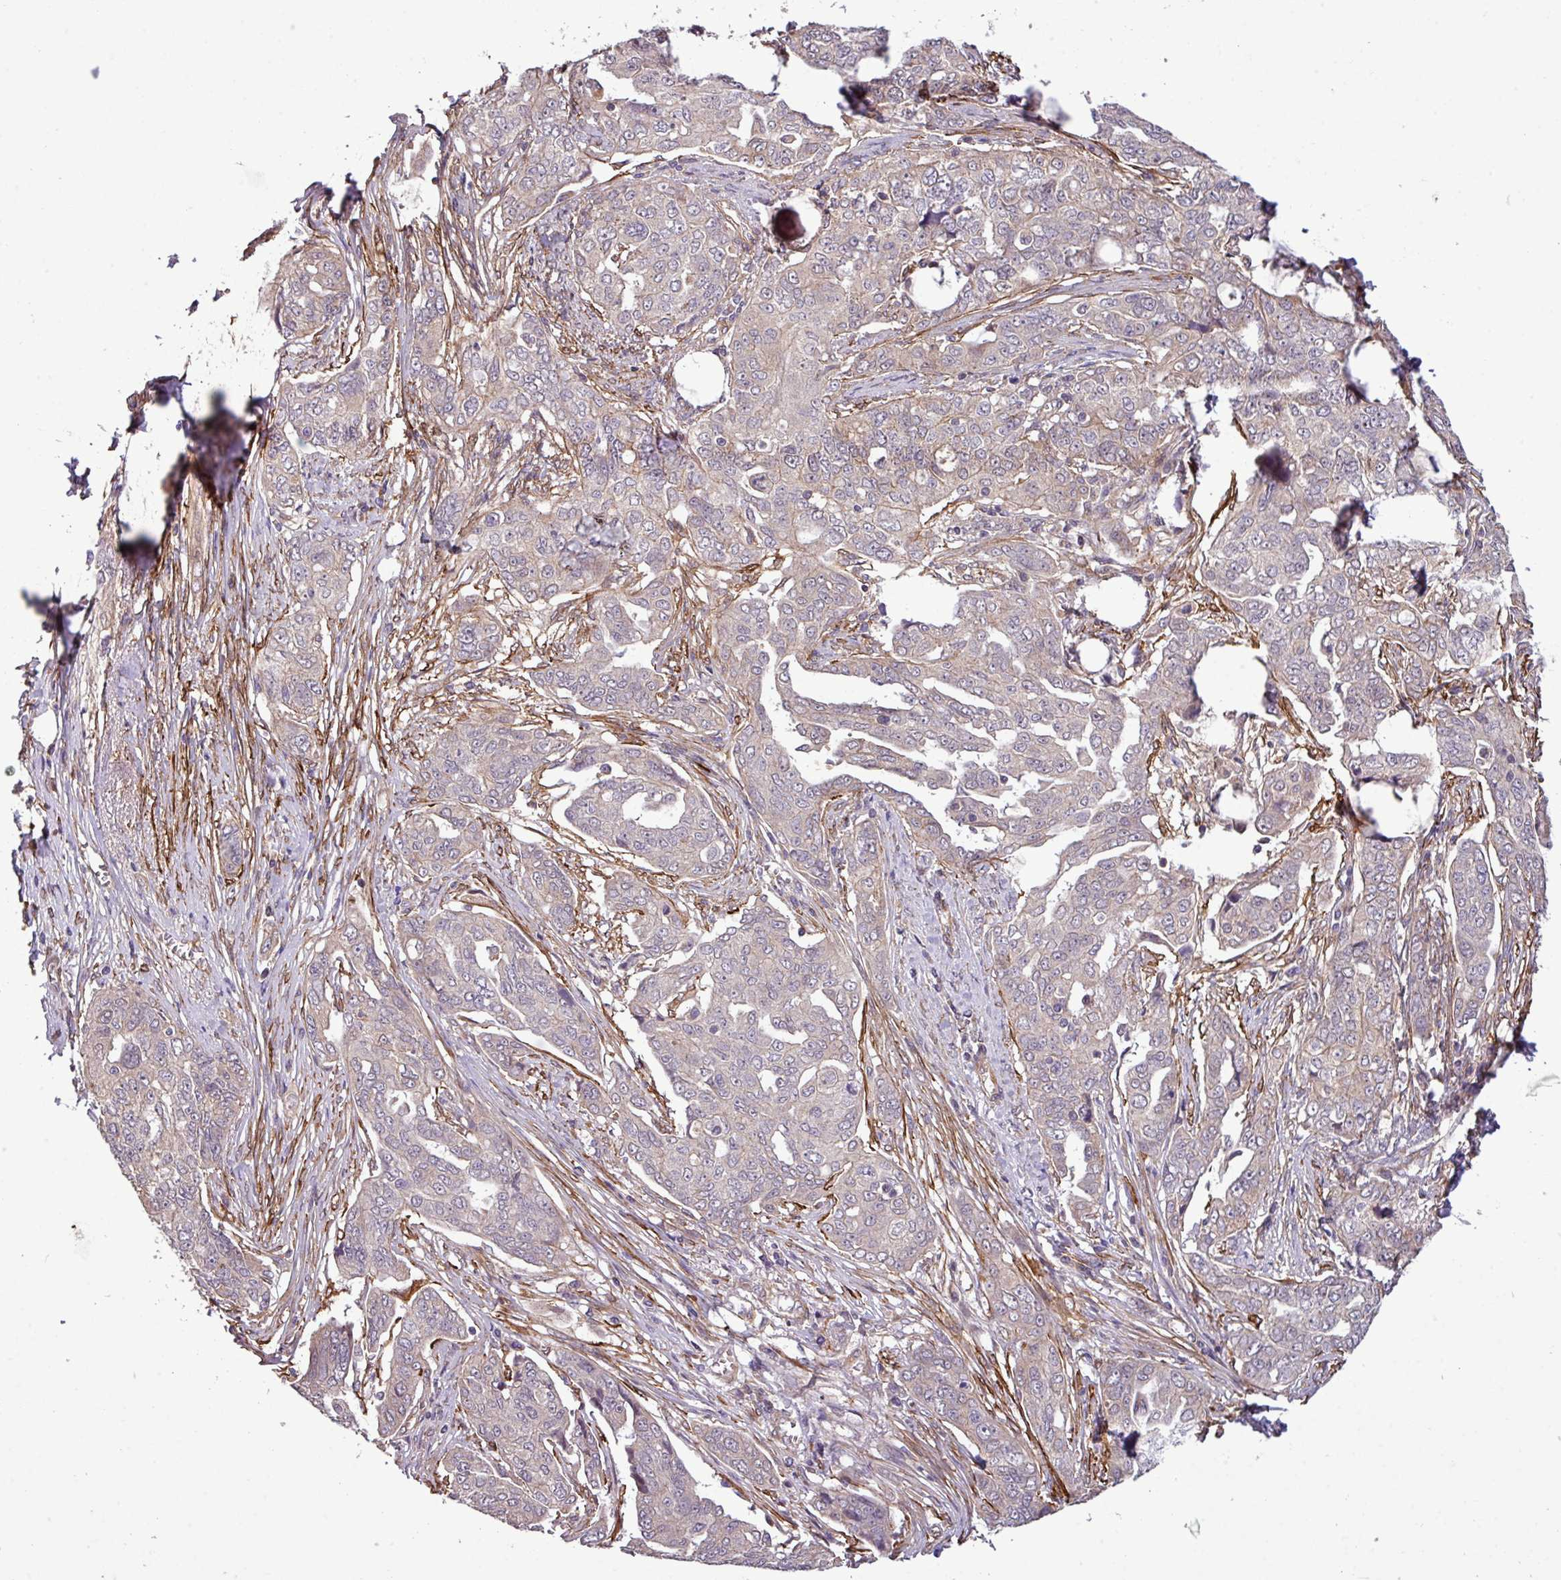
{"staining": {"intensity": "weak", "quantity": "<25%", "location": "cytoplasmic/membranous"}, "tissue": "ovarian cancer", "cell_type": "Tumor cells", "image_type": "cancer", "snomed": [{"axis": "morphology", "description": "Carcinoma, endometroid"}, {"axis": "topography", "description": "Ovary"}], "caption": "Immunohistochemical staining of endometroid carcinoma (ovarian) exhibits no significant expression in tumor cells. (DAB (3,3'-diaminobenzidine) IHC, high magnification).", "gene": "XIAP", "patient": {"sex": "female", "age": 70}}